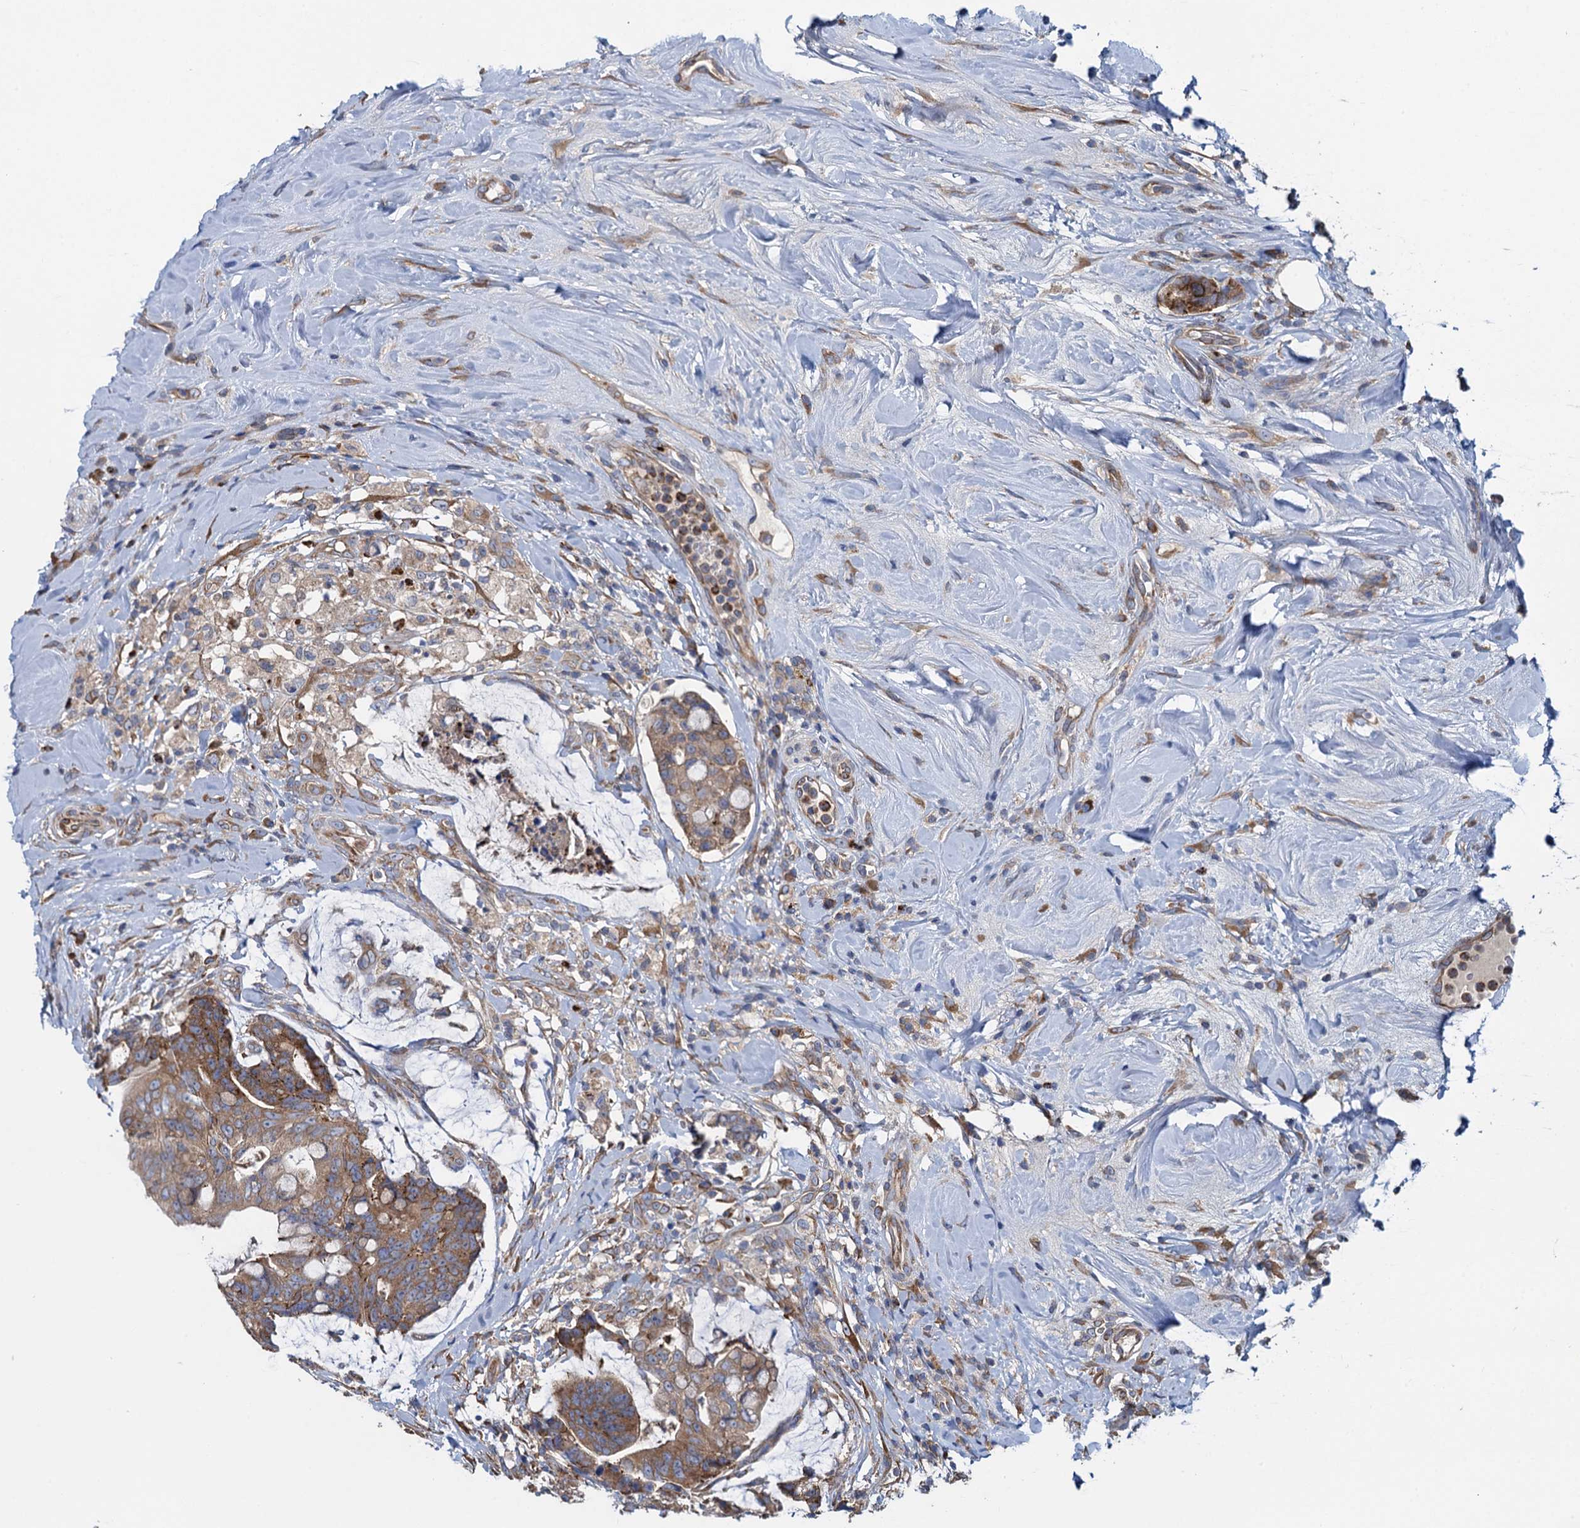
{"staining": {"intensity": "moderate", "quantity": ">75%", "location": "cytoplasmic/membranous"}, "tissue": "colorectal cancer", "cell_type": "Tumor cells", "image_type": "cancer", "snomed": [{"axis": "morphology", "description": "Adenocarcinoma, NOS"}, {"axis": "topography", "description": "Colon"}], "caption": "Colorectal cancer (adenocarcinoma) stained with a brown dye shows moderate cytoplasmic/membranous positive positivity in approximately >75% of tumor cells.", "gene": "ADCY9", "patient": {"sex": "female", "age": 82}}